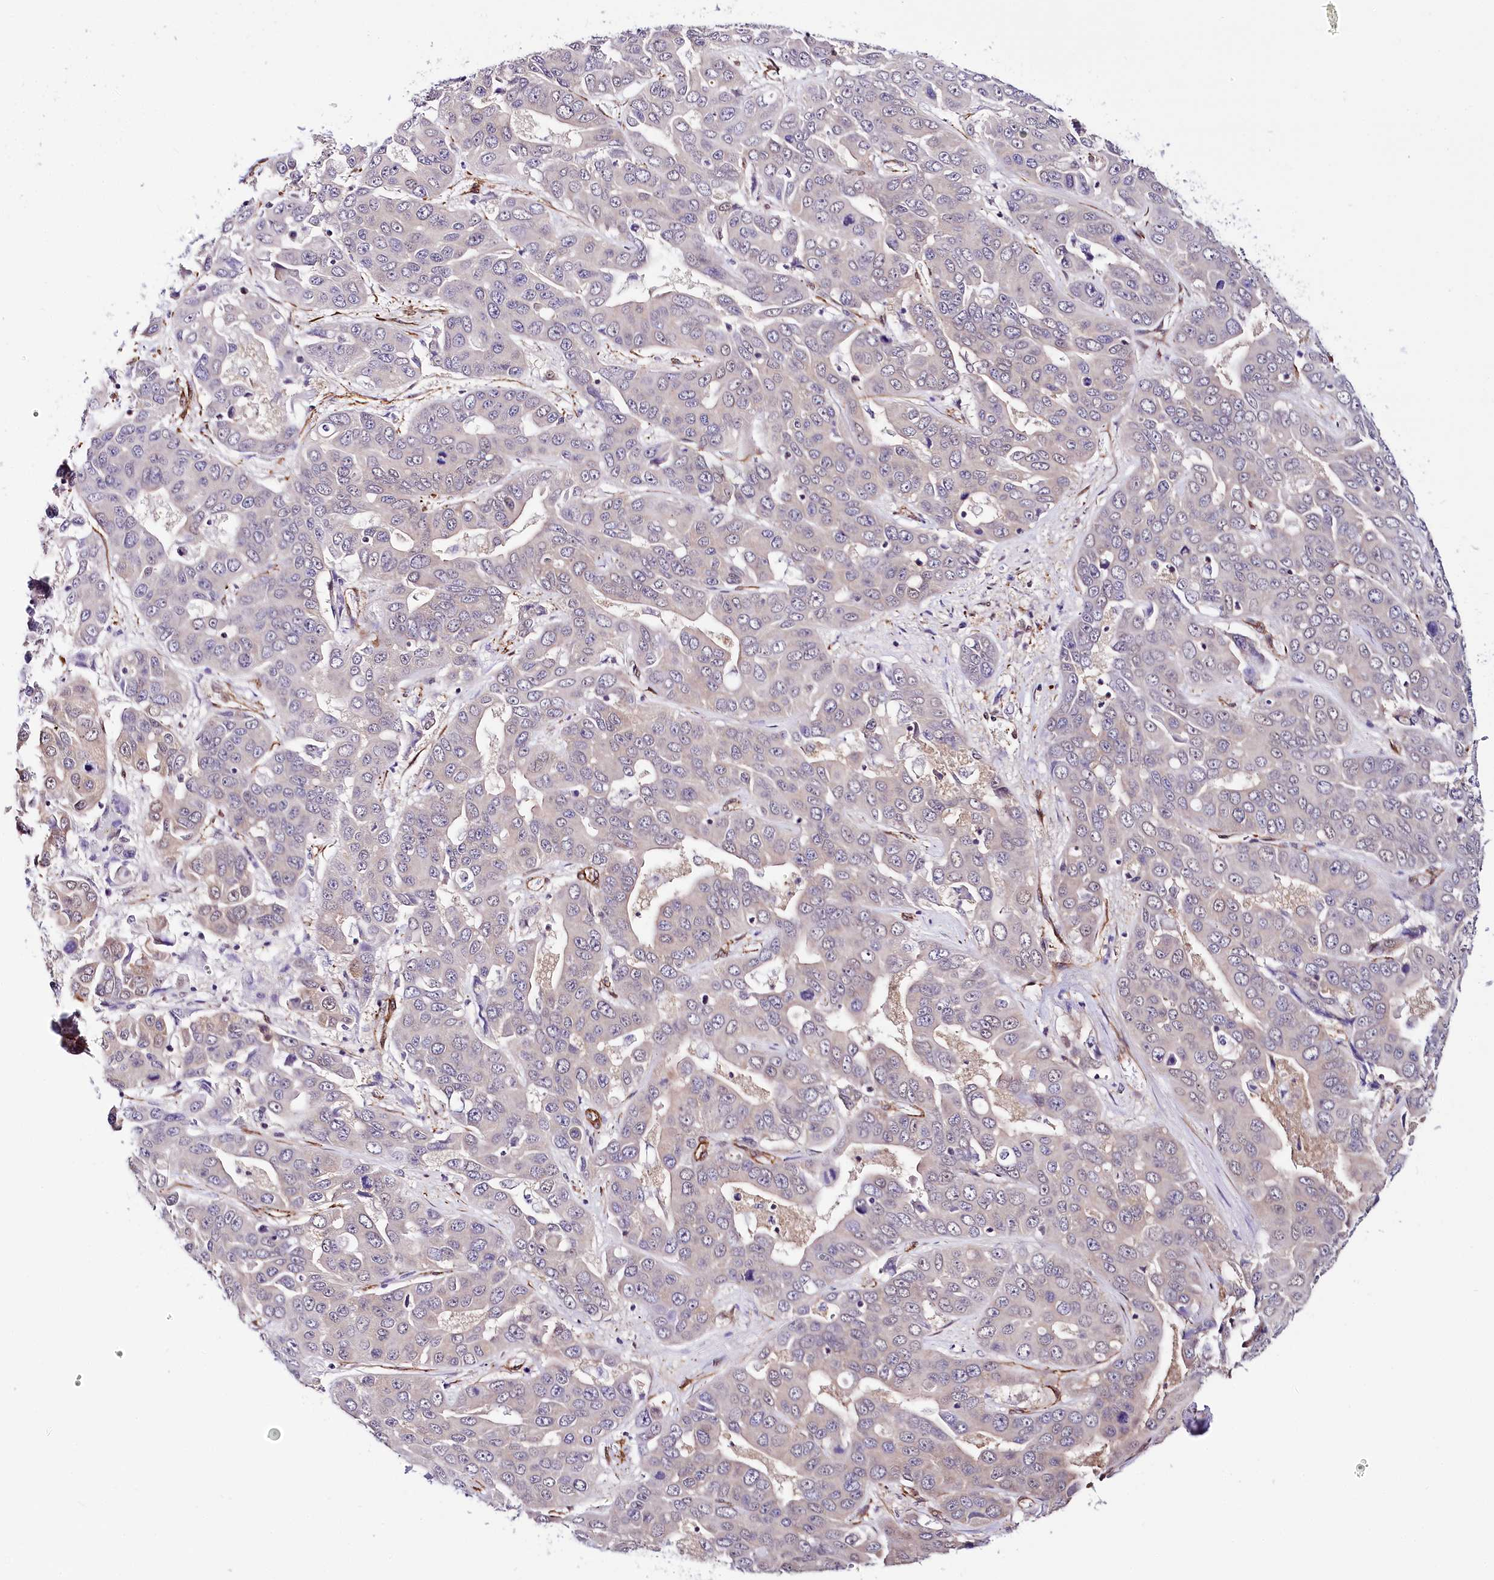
{"staining": {"intensity": "negative", "quantity": "none", "location": "none"}, "tissue": "liver cancer", "cell_type": "Tumor cells", "image_type": "cancer", "snomed": [{"axis": "morphology", "description": "Cholangiocarcinoma"}, {"axis": "topography", "description": "Liver"}], "caption": "DAB immunohistochemical staining of human liver cholangiocarcinoma shows no significant expression in tumor cells. (Immunohistochemistry (ihc), brightfield microscopy, high magnification).", "gene": "PPP2R5B", "patient": {"sex": "female", "age": 52}}